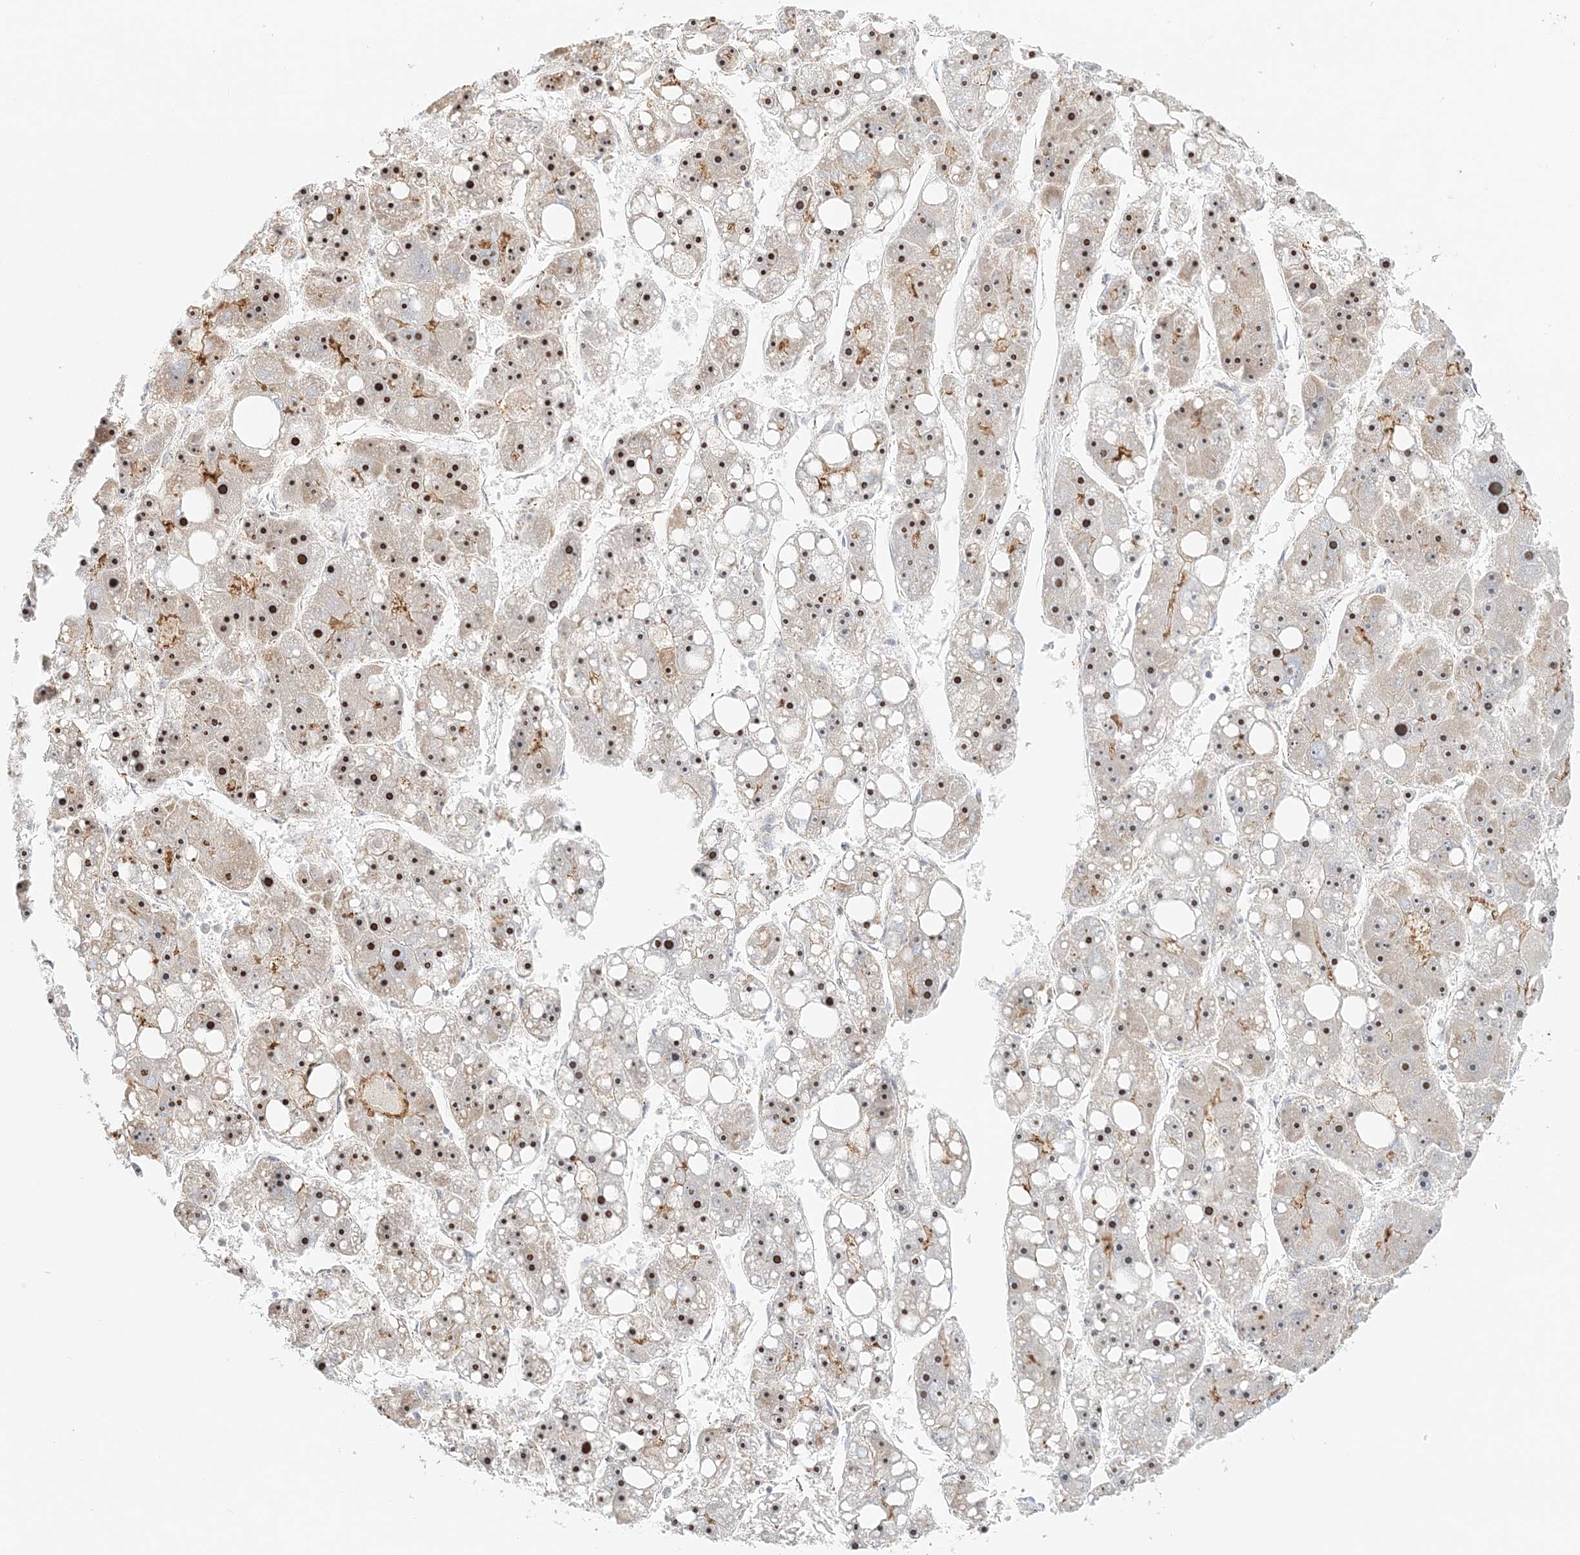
{"staining": {"intensity": "moderate", "quantity": ">75%", "location": "nuclear"}, "tissue": "liver cancer", "cell_type": "Tumor cells", "image_type": "cancer", "snomed": [{"axis": "morphology", "description": "Carcinoma, Hepatocellular, NOS"}, {"axis": "topography", "description": "Liver"}], "caption": "An image of human liver hepatocellular carcinoma stained for a protein demonstrates moderate nuclear brown staining in tumor cells. The staining was performed using DAB (3,3'-diaminobenzidine) to visualize the protein expression in brown, while the nuclei were stained in blue with hematoxylin (Magnification: 20x).", "gene": "UBE2F", "patient": {"sex": "female", "age": 61}}